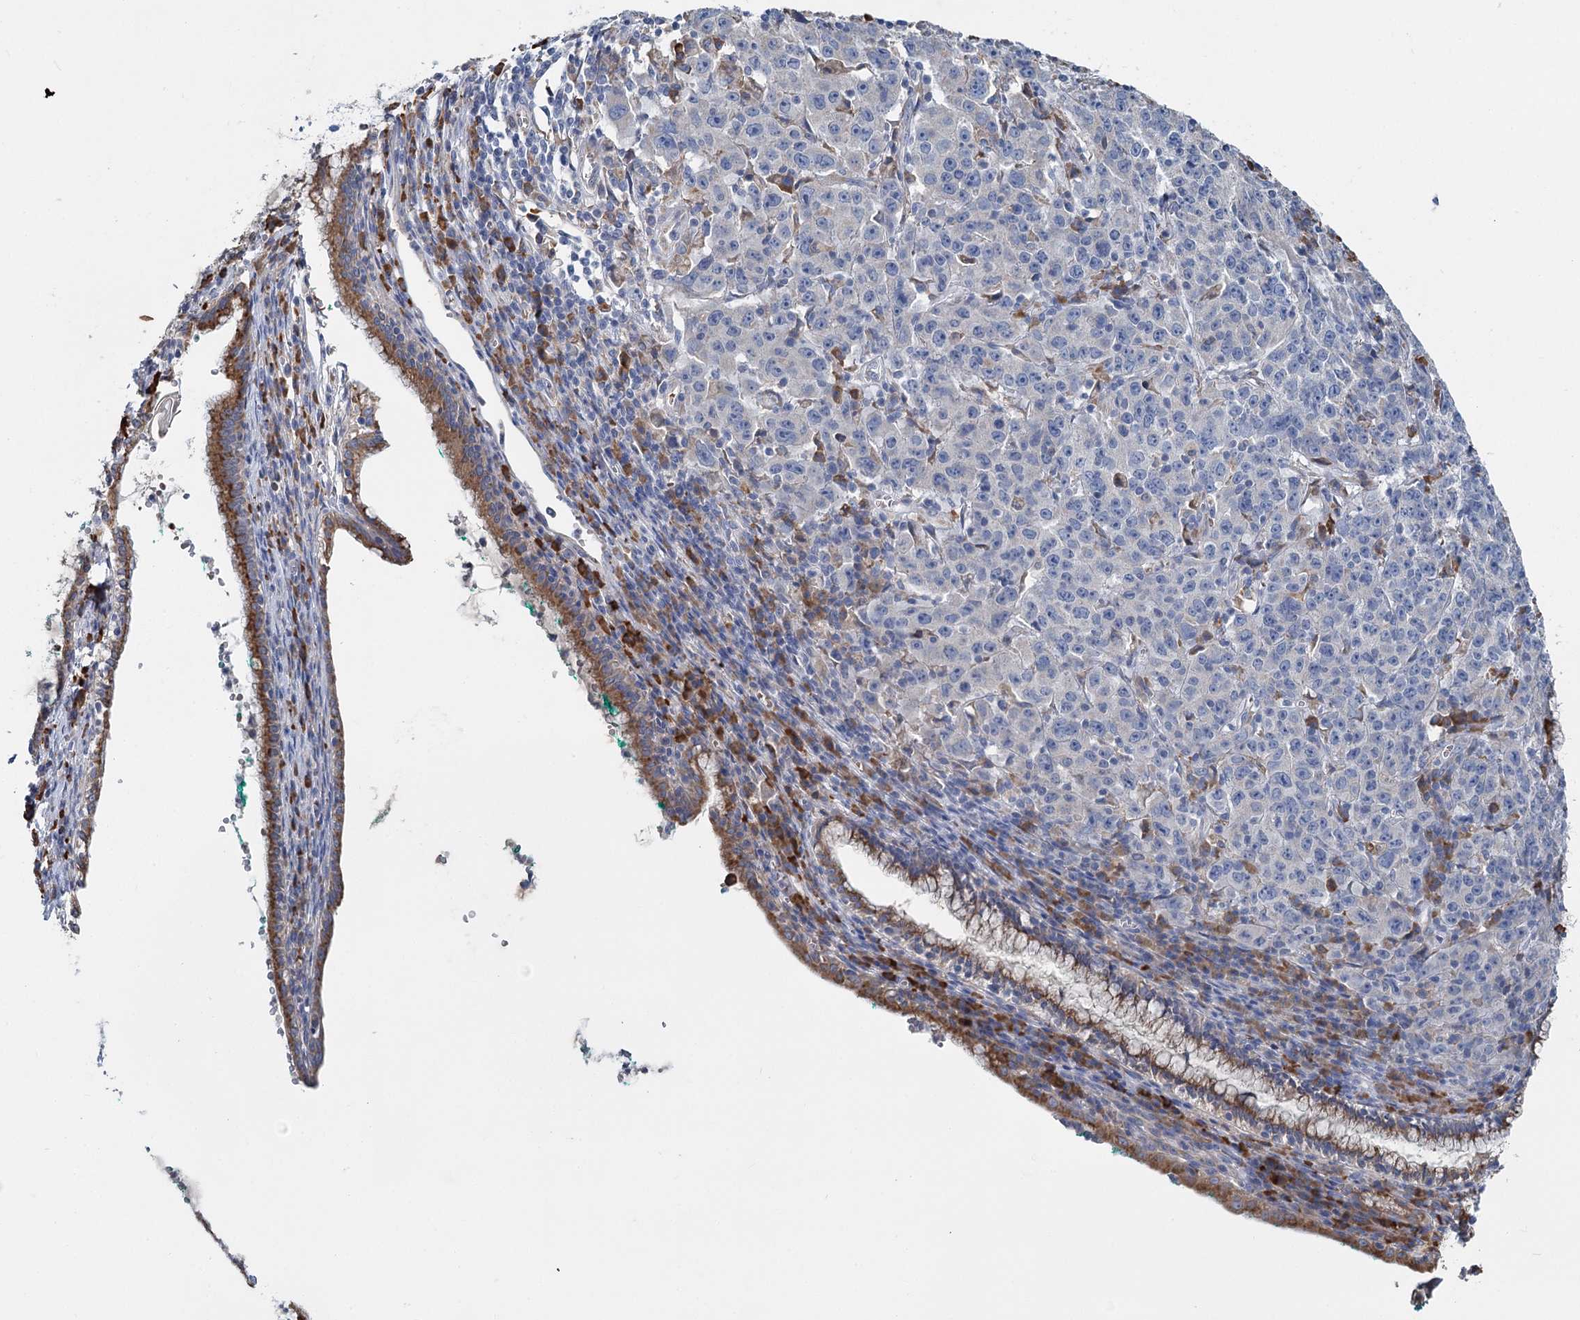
{"staining": {"intensity": "moderate", "quantity": ">75%", "location": "cytoplasmic/membranous"}, "tissue": "cervix", "cell_type": "Glandular cells", "image_type": "normal", "snomed": [{"axis": "morphology", "description": "Normal tissue, NOS"}, {"axis": "morphology", "description": "Adenocarcinoma, NOS"}, {"axis": "topography", "description": "Cervix"}], "caption": "This photomicrograph exhibits unremarkable cervix stained with immunohistochemistry (IHC) to label a protein in brown. The cytoplasmic/membranous of glandular cells show moderate positivity for the protein. Nuclei are counter-stained blue.", "gene": "ANKRD16", "patient": {"sex": "female", "age": 29}}